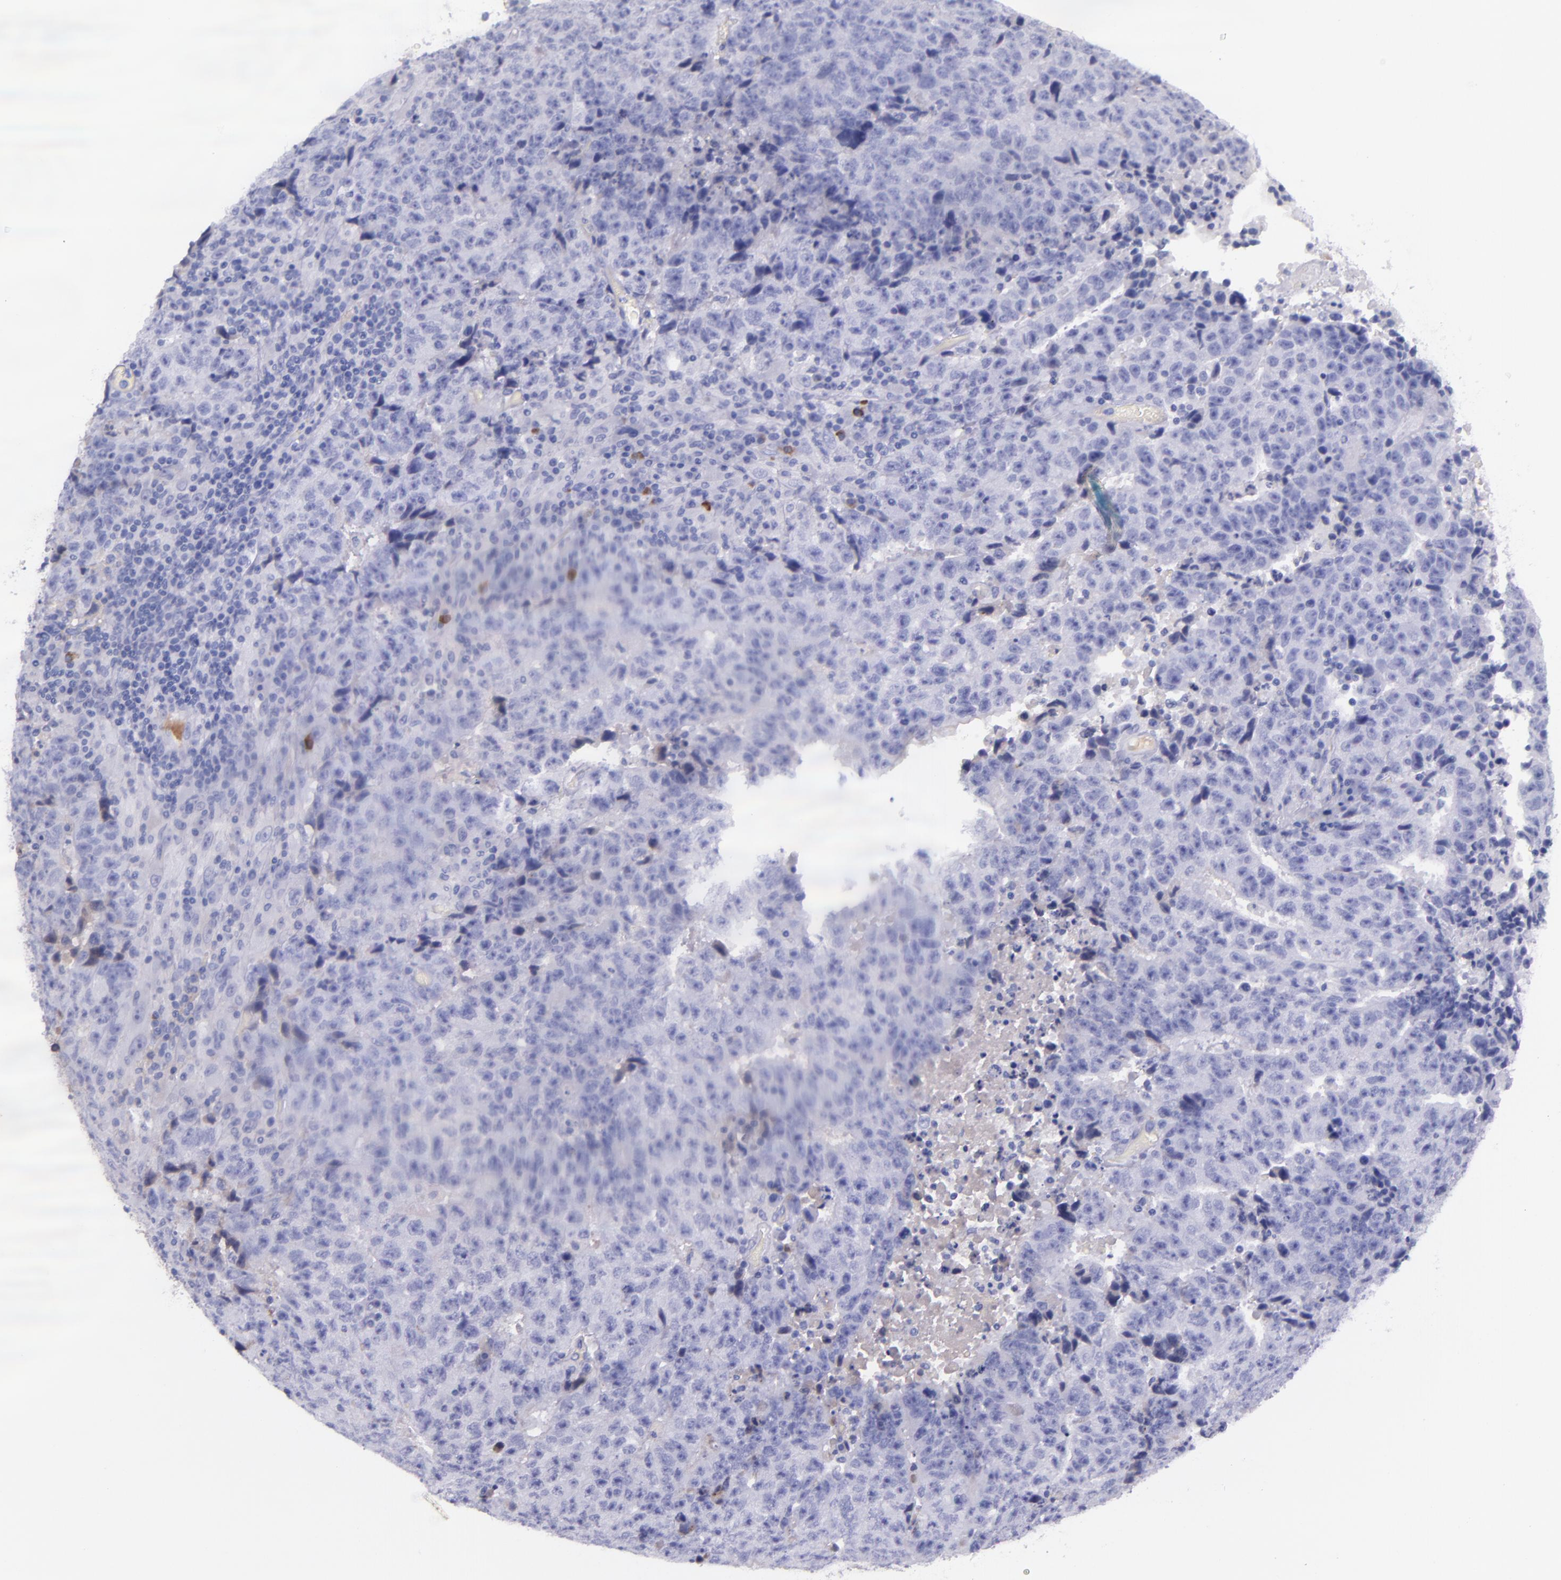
{"staining": {"intensity": "negative", "quantity": "none", "location": "none"}, "tissue": "testis cancer", "cell_type": "Tumor cells", "image_type": "cancer", "snomed": [{"axis": "morphology", "description": "Necrosis, NOS"}, {"axis": "morphology", "description": "Carcinoma, Embryonal, NOS"}, {"axis": "topography", "description": "Testis"}], "caption": "Immunohistochemistry (IHC) of testis cancer demonstrates no staining in tumor cells.", "gene": "KNG1", "patient": {"sex": "male", "age": 19}}